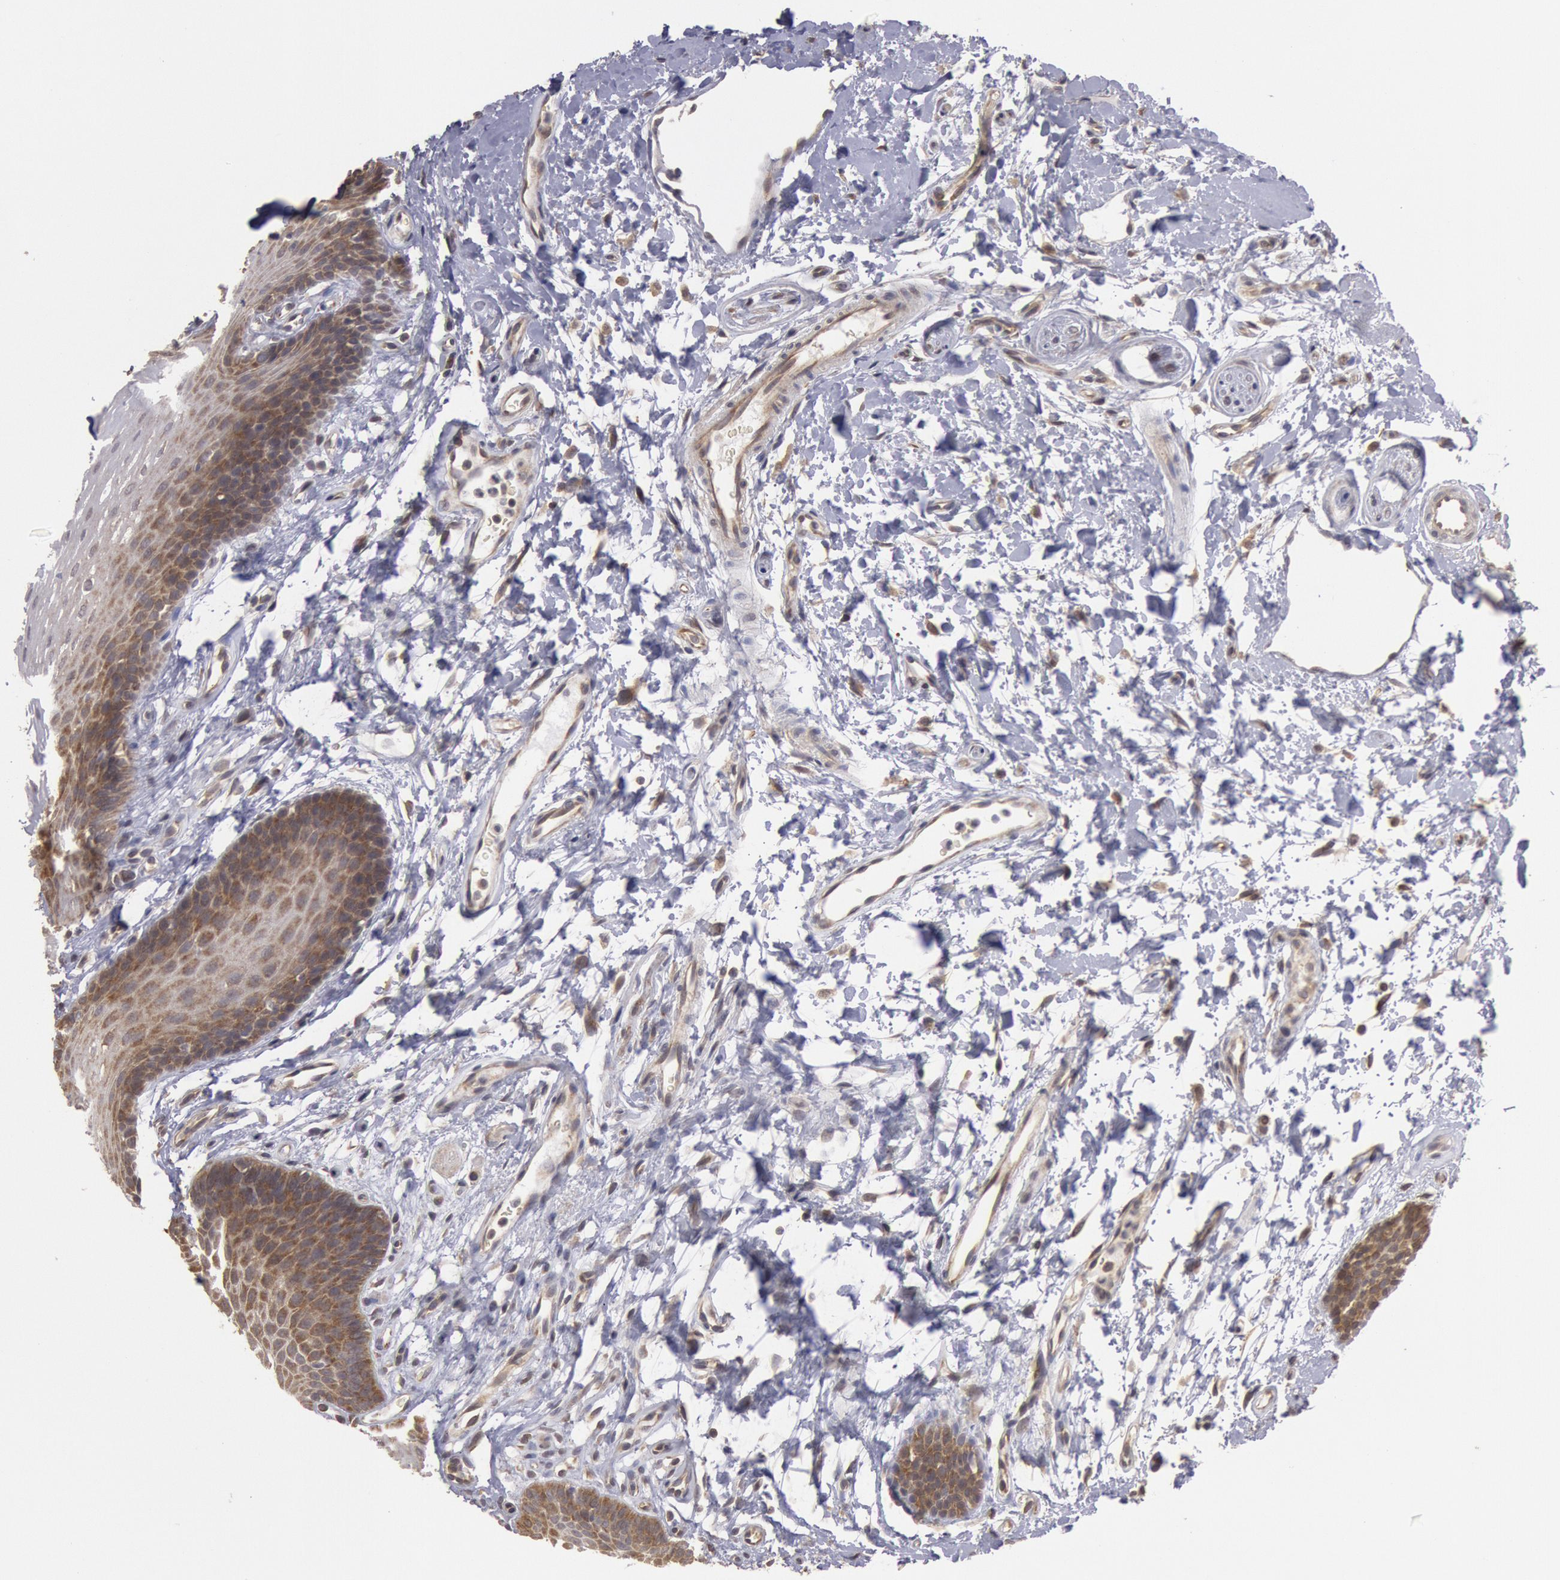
{"staining": {"intensity": "weak", "quantity": "<25%", "location": "cytoplasmic/membranous"}, "tissue": "oral mucosa", "cell_type": "Squamous epithelial cells", "image_type": "normal", "snomed": [{"axis": "morphology", "description": "Normal tissue, NOS"}, {"axis": "topography", "description": "Oral tissue"}], "caption": "Immunohistochemistry (IHC) of unremarkable human oral mucosa exhibits no staining in squamous epithelial cells.", "gene": "USP14", "patient": {"sex": "male", "age": 62}}